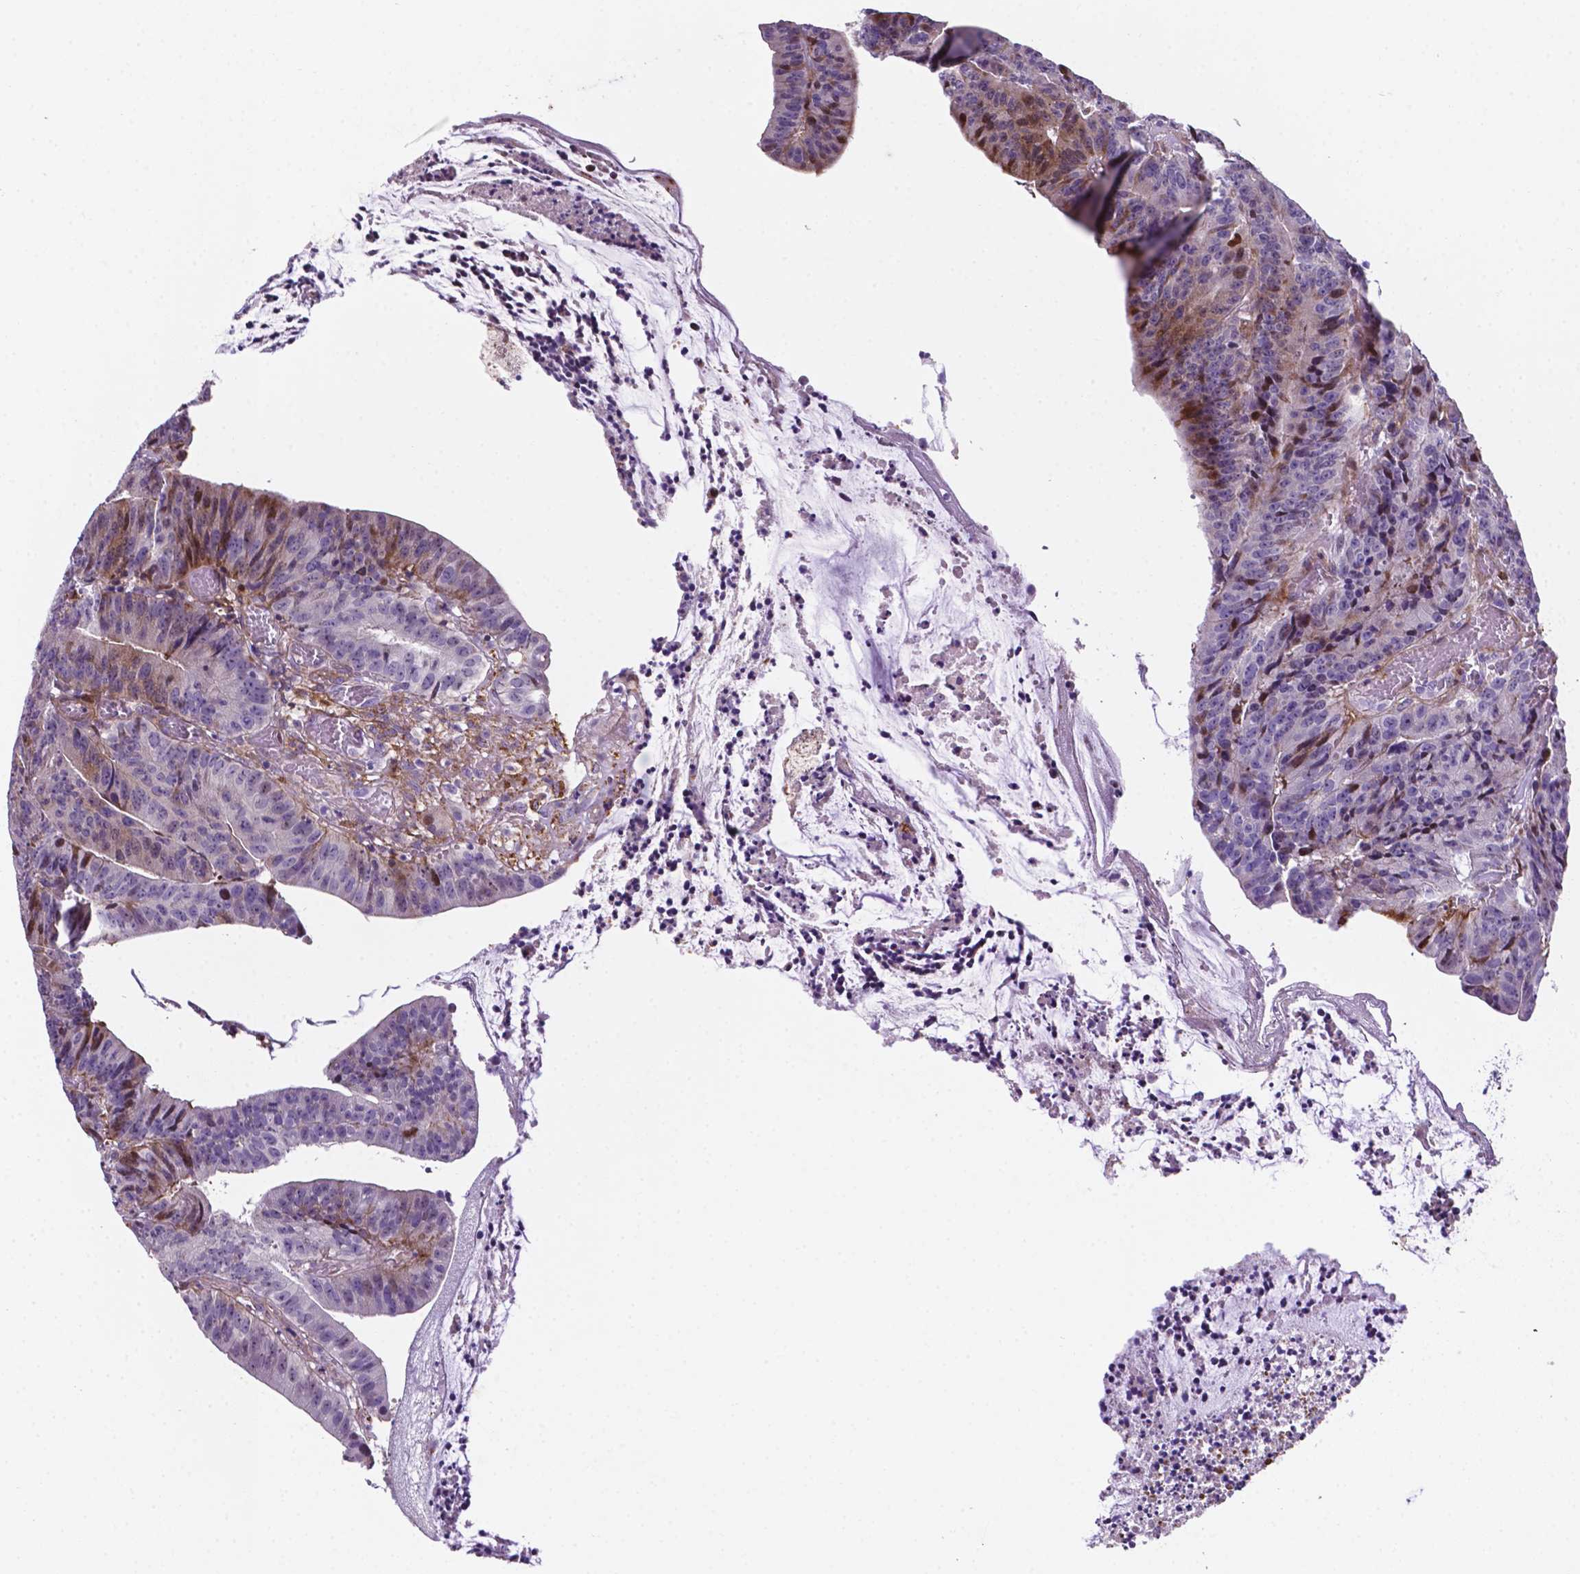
{"staining": {"intensity": "moderate", "quantity": "25%-75%", "location": "cytoplasmic/membranous,nuclear"}, "tissue": "colorectal cancer", "cell_type": "Tumor cells", "image_type": "cancer", "snomed": [{"axis": "morphology", "description": "Adenocarcinoma, NOS"}, {"axis": "topography", "description": "Colon"}], "caption": "IHC (DAB (3,3'-diaminobenzidine)) staining of colorectal cancer (adenocarcinoma) exhibits moderate cytoplasmic/membranous and nuclear protein staining in about 25%-75% of tumor cells. (DAB = brown stain, brightfield microscopy at high magnification).", "gene": "TM4SF20", "patient": {"sex": "female", "age": 78}}